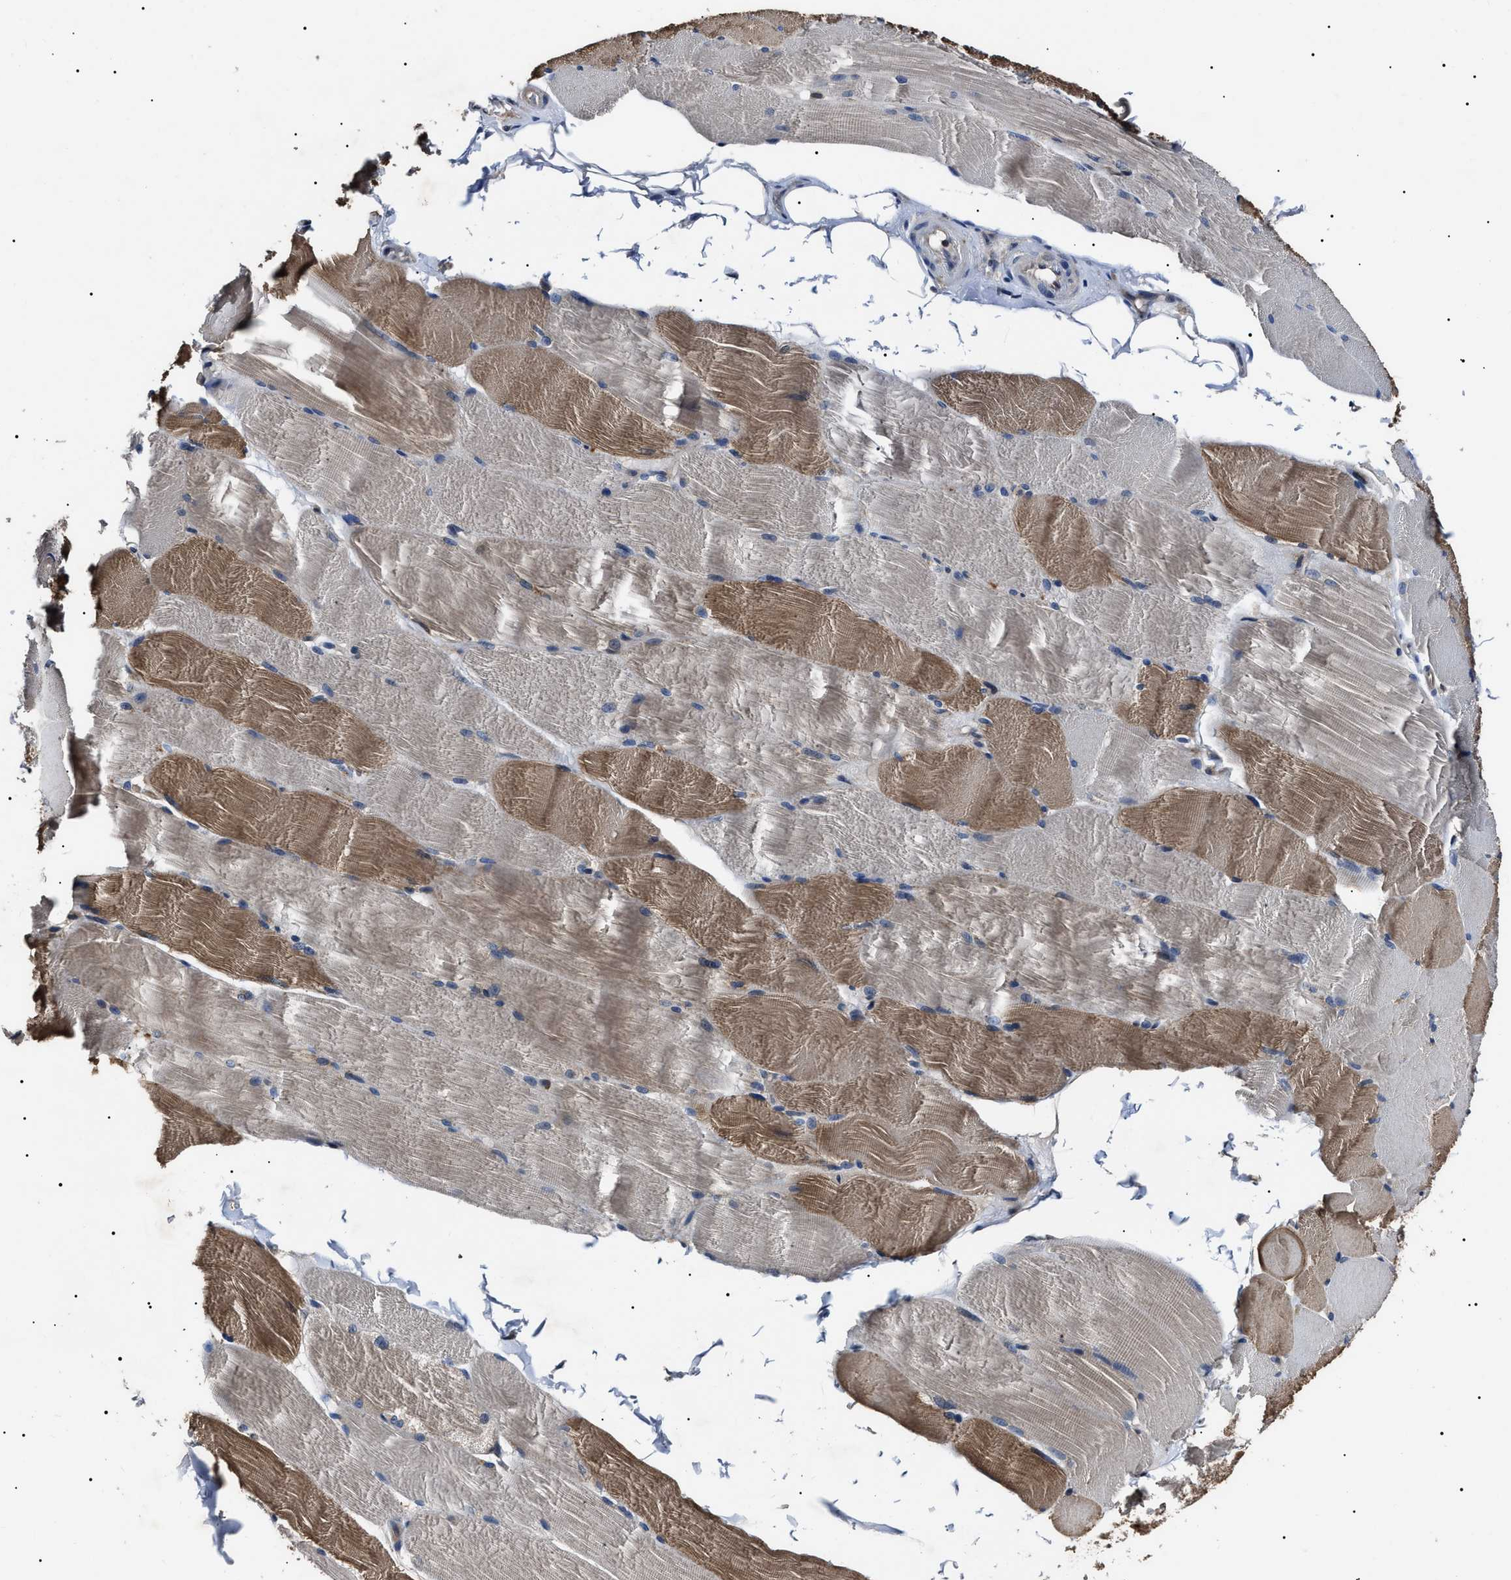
{"staining": {"intensity": "moderate", "quantity": "25%-75%", "location": "cytoplasmic/membranous"}, "tissue": "skeletal muscle", "cell_type": "Myocytes", "image_type": "normal", "snomed": [{"axis": "morphology", "description": "Normal tissue, NOS"}, {"axis": "topography", "description": "Skin"}, {"axis": "topography", "description": "Skeletal muscle"}], "caption": "Moderate cytoplasmic/membranous expression is present in about 25%-75% of myocytes in unremarkable skeletal muscle.", "gene": "CCT8", "patient": {"sex": "male", "age": 83}}